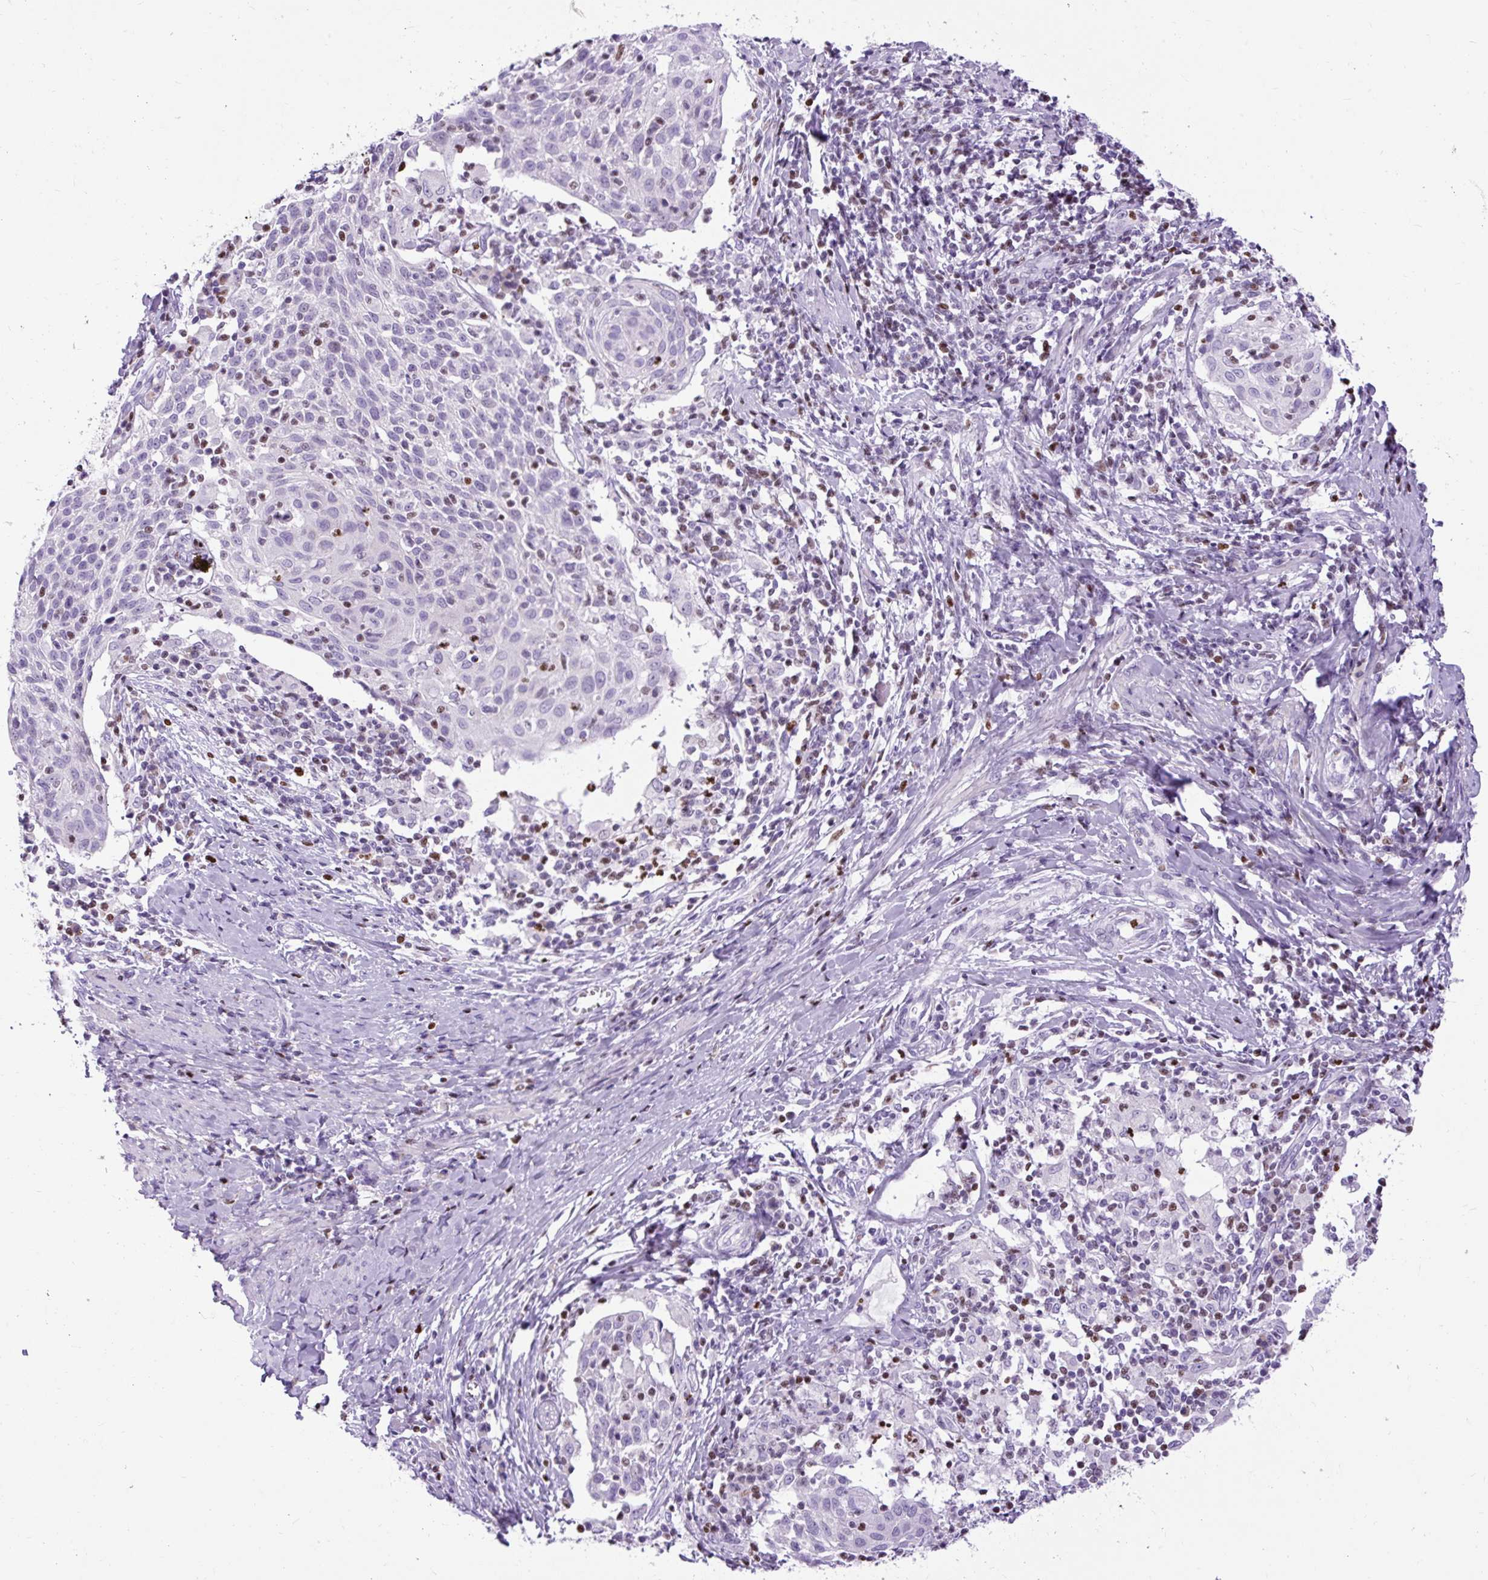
{"staining": {"intensity": "negative", "quantity": "none", "location": "none"}, "tissue": "cervical cancer", "cell_type": "Tumor cells", "image_type": "cancer", "snomed": [{"axis": "morphology", "description": "Squamous cell carcinoma, NOS"}, {"axis": "topography", "description": "Cervix"}], "caption": "Tumor cells show no significant staining in cervical cancer (squamous cell carcinoma). The staining was performed using DAB to visualize the protein expression in brown, while the nuclei were stained in blue with hematoxylin (Magnification: 20x).", "gene": "SPC24", "patient": {"sex": "female", "age": 52}}